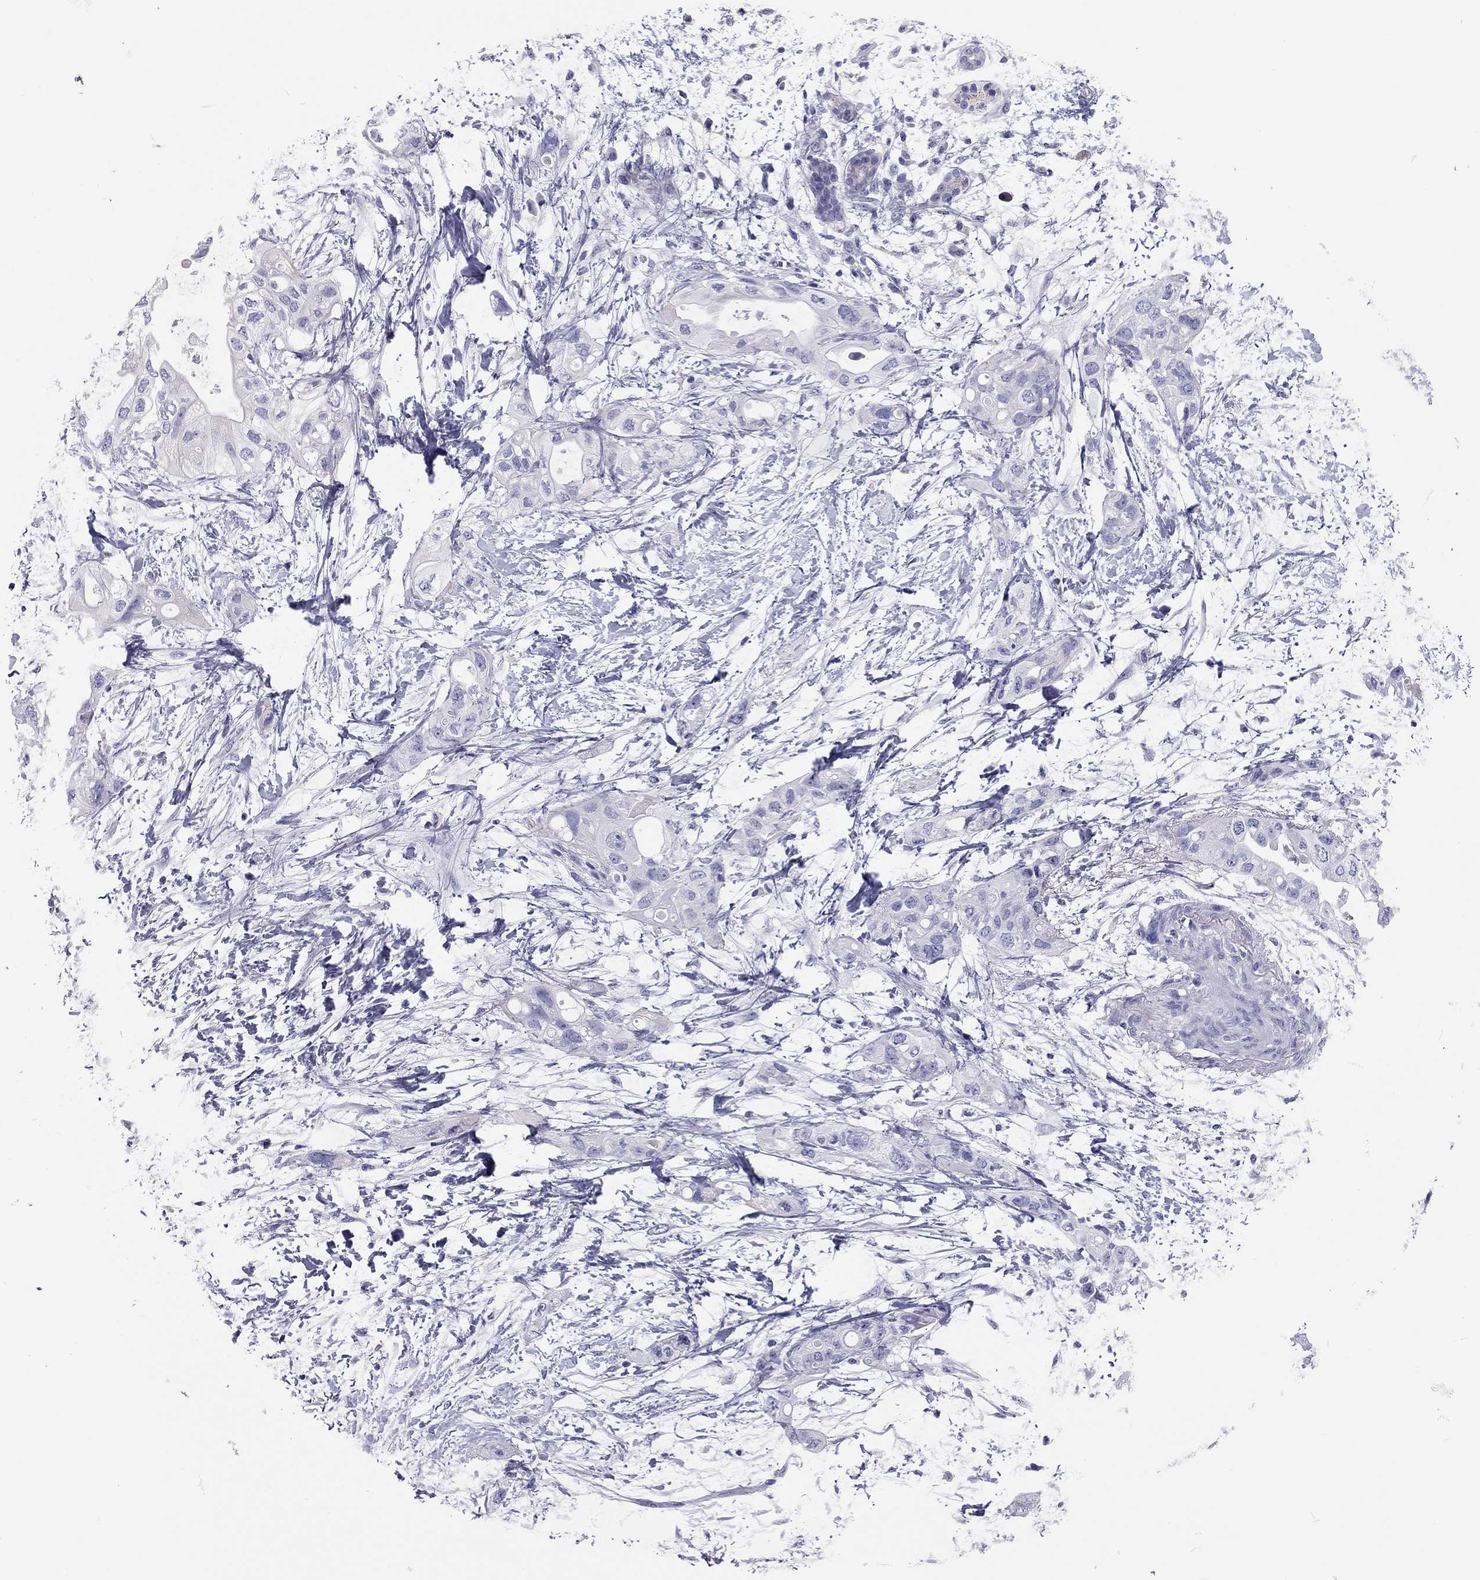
{"staining": {"intensity": "negative", "quantity": "none", "location": "none"}, "tissue": "pancreatic cancer", "cell_type": "Tumor cells", "image_type": "cancer", "snomed": [{"axis": "morphology", "description": "Adenocarcinoma, NOS"}, {"axis": "topography", "description": "Pancreas"}], "caption": "DAB (3,3'-diaminobenzidine) immunohistochemical staining of pancreatic cancer demonstrates no significant staining in tumor cells.", "gene": "SCARB1", "patient": {"sex": "female", "age": 72}}